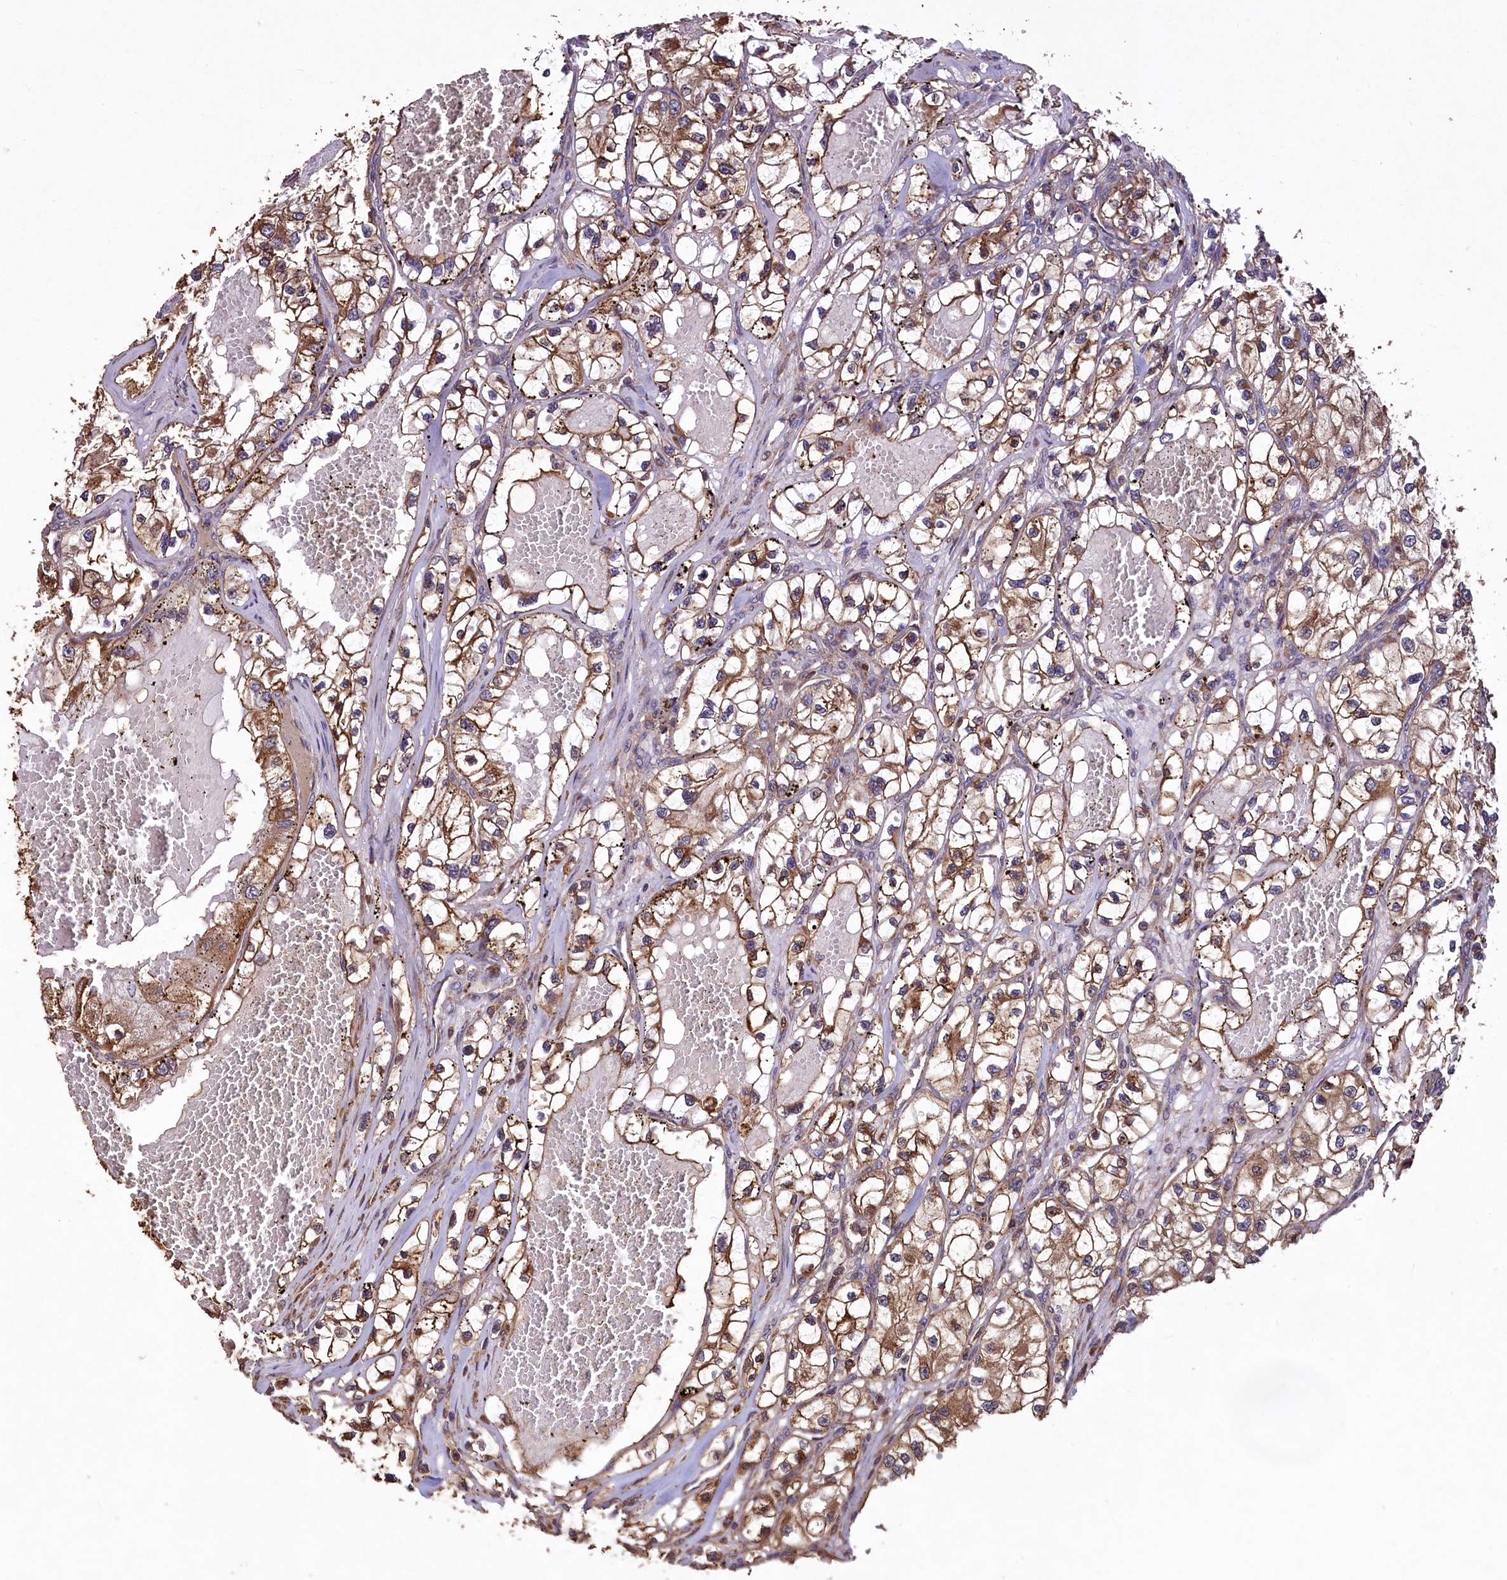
{"staining": {"intensity": "moderate", "quantity": ">75%", "location": "cytoplasmic/membranous"}, "tissue": "renal cancer", "cell_type": "Tumor cells", "image_type": "cancer", "snomed": [{"axis": "morphology", "description": "Adenocarcinoma, NOS"}, {"axis": "topography", "description": "Kidney"}], "caption": "There is medium levels of moderate cytoplasmic/membranous positivity in tumor cells of renal cancer (adenocarcinoma), as demonstrated by immunohistochemical staining (brown color).", "gene": "TMEM98", "patient": {"sex": "female", "age": 57}}